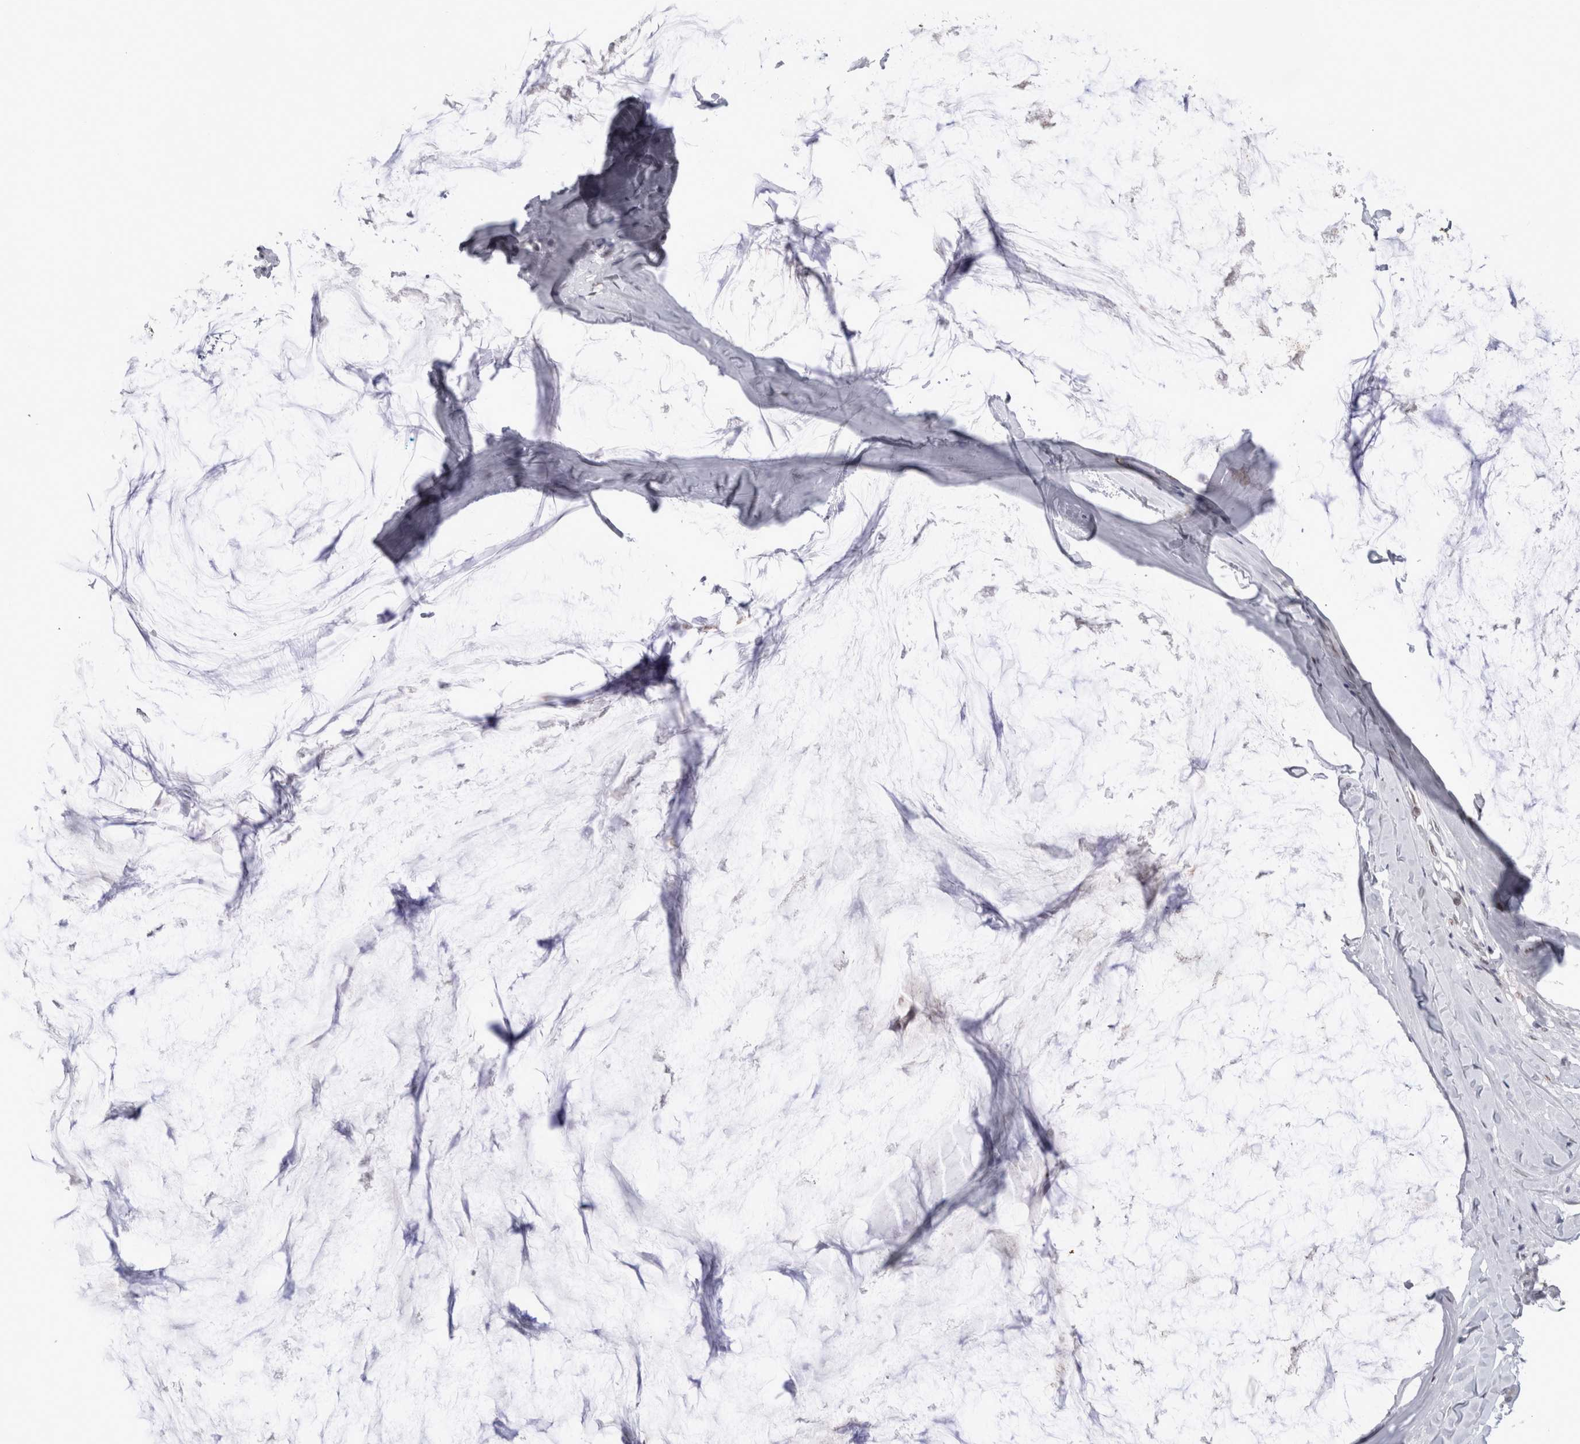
{"staining": {"intensity": "moderate", "quantity": "25%-75%", "location": "nuclear"}, "tissue": "ovarian cancer", "cell_type": "Tumor cells", "image_type": "cancer", "snomed": [{"axis": "morphology", "description": "Cystadenocarcinoma, mucinous, NOS"}, {"axis": "topography", "description": "Ovary"}], "caption": "Ovarian cancer was stained to show a protein in brown. There is medium levels of moderate nuclear positivity in approximately 25%-75% of tumor cells. The protein is shown in brown color, while the nuclei are stained blue.", "gene": "API5", "patient": {"sex": "female", "age": 39}}